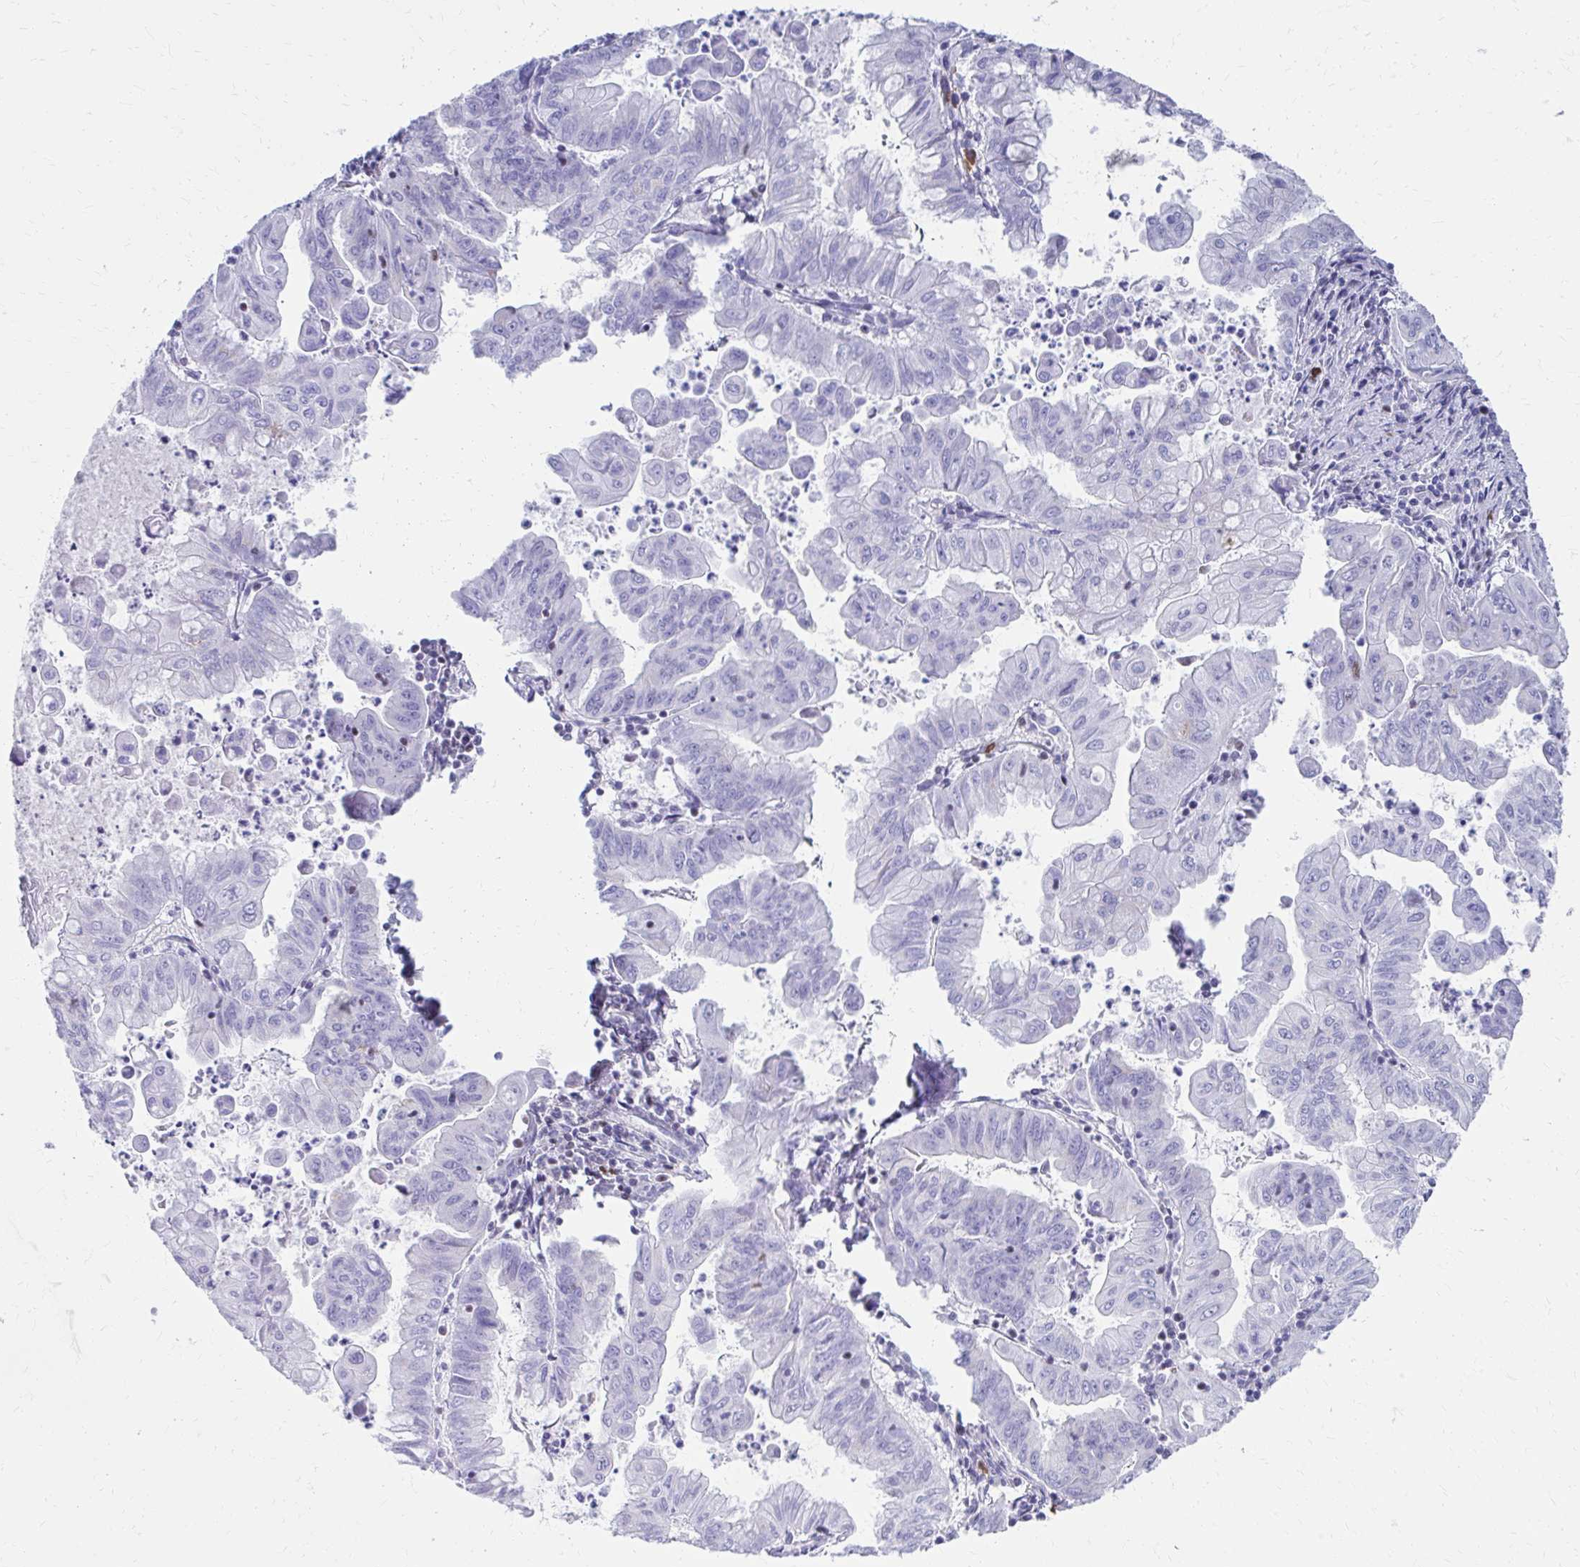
{"staining": {"intensity": "negative", "quantity": "none", "location": "none"}, "tissue": "stomach cancer", "cell_type": "Tumor cells", "image_type": "cancer", "snomed": [{"axis": "morphology", "description": "Adenocarcinoma, NOS"}, {"axis": "topography", "description": "Stomach, upper"}], "caption": "A micrograph of human stomach adenocarcinoma is negative for staining in tumor cells.", "gene": "RUNX3", "patient": {"sex": "male", "age": 80}}